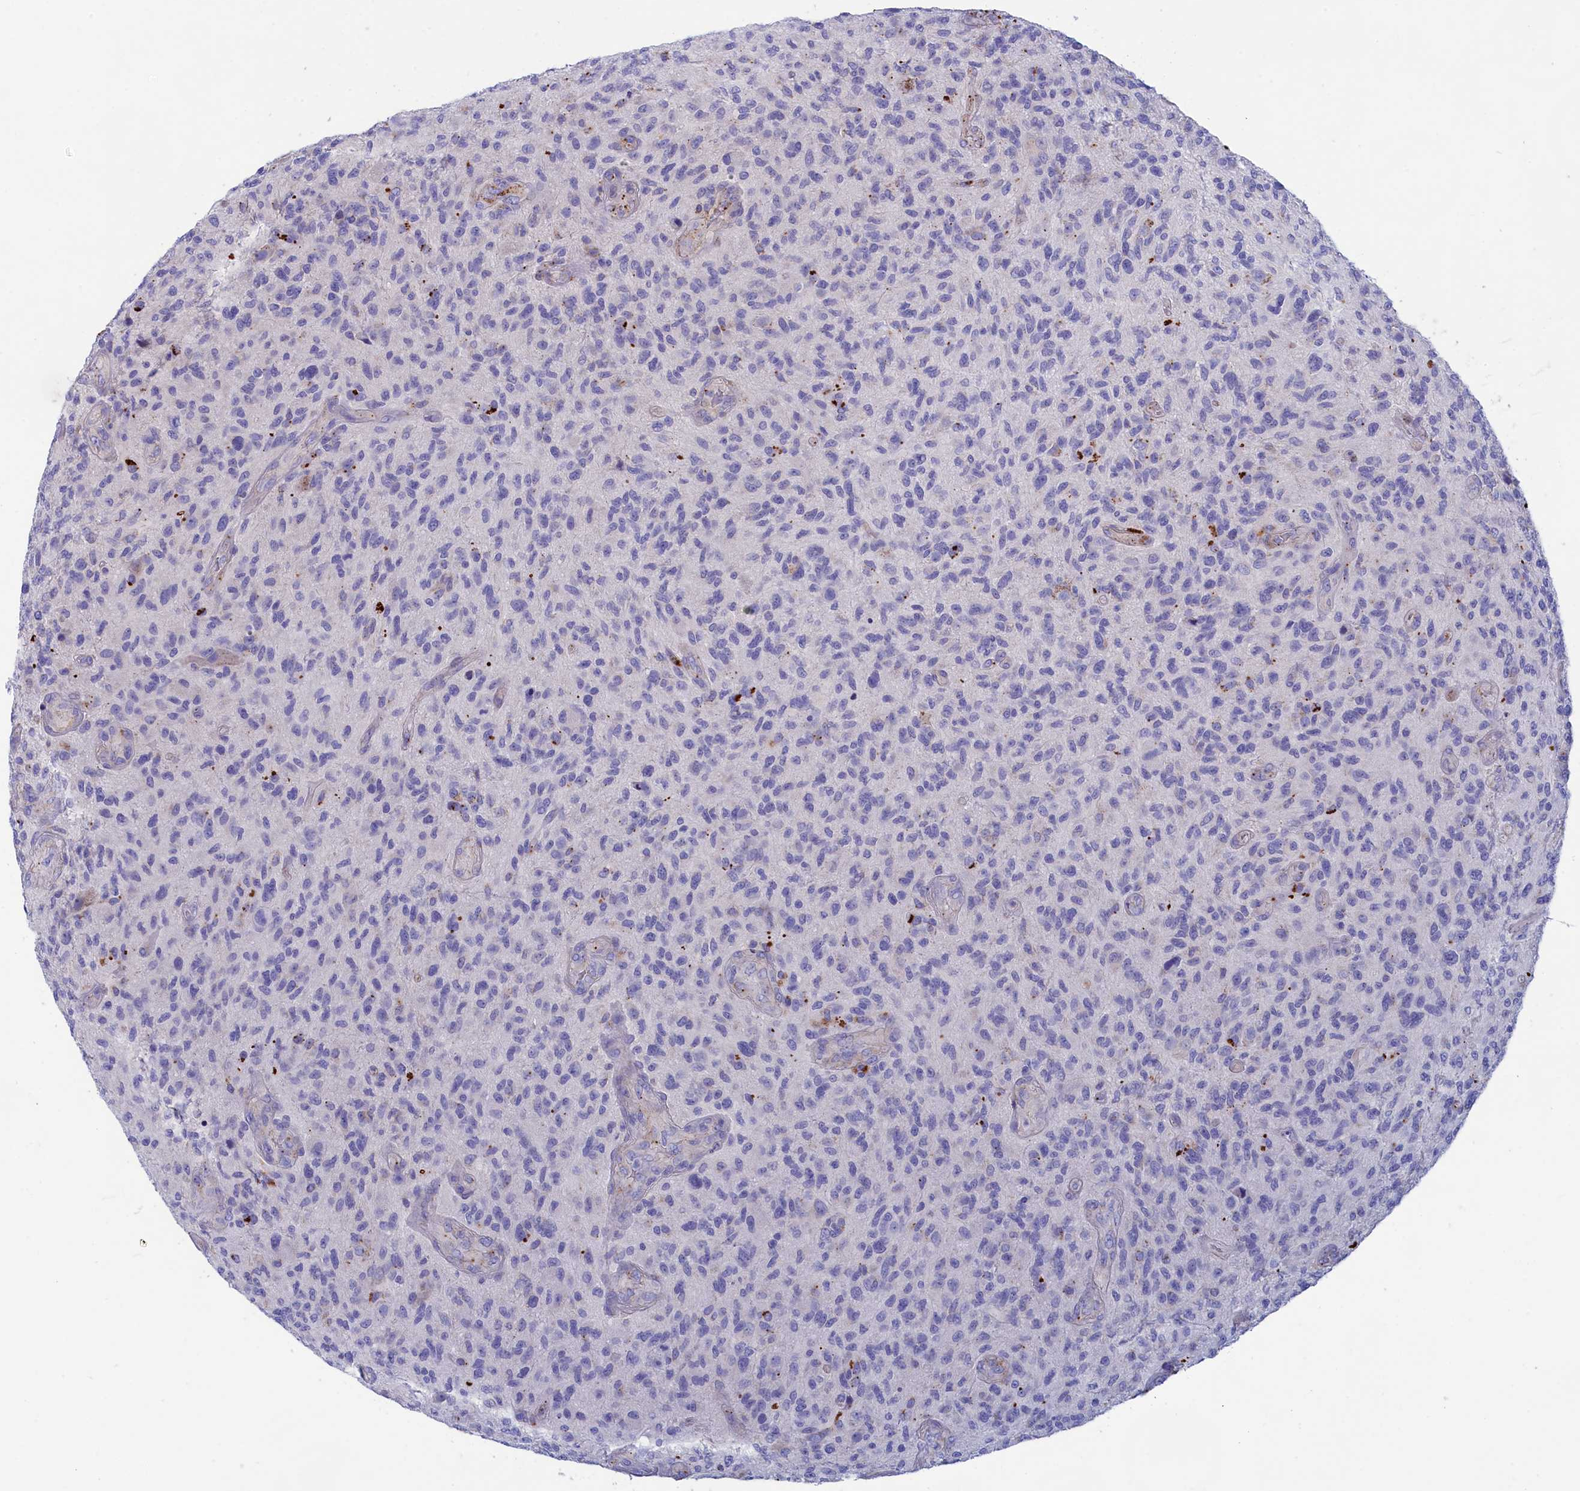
{"staining": {"intensity": "negative", "quantity": "none", "location": "none"}, "tissue": "glioma", "cell_type": "Tumor cells", "image_type": "cancer", "snomed": [{"axis": "morphology", "description": "Glioma, malignant, High grade"}, {"axis": "topography", "description": "Brain"}], "caption": "Tumor cells are negative for protein expression in human glioma.", "gene": "WDR6", "patient": {"sex": "male", "age": 47}}